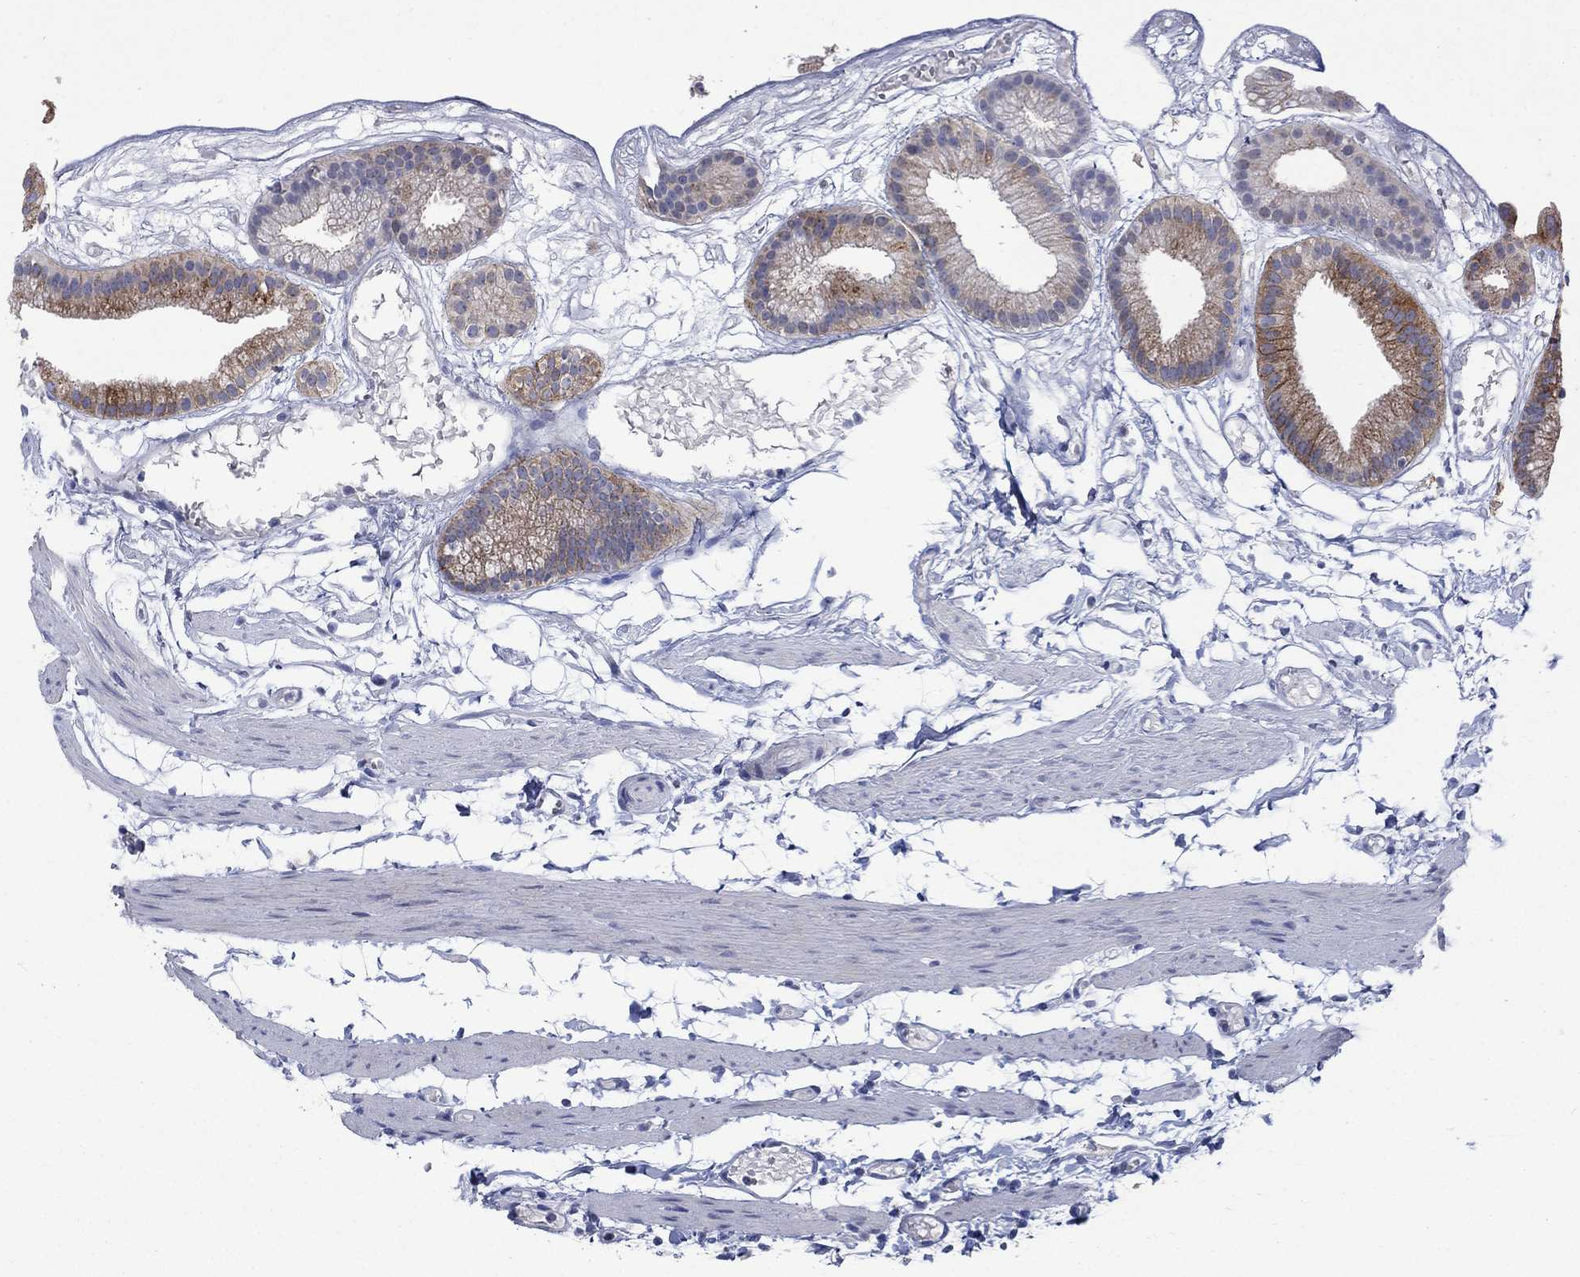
{"staining": {"intensity": "strong", "quantity": "25%-75%", "location": "cytoplasmic/membranous"}, "tissue": "gallbladder", "cell_type": "Glandular cells", "image_type": "normal", "snomed": [{"axis": "morphology", "description": "Normal tissue, NOS"}, {"axis": "topography", "description": "Gallbladder"}], "caption": "Benign gallbladder shows strong cytoplasmic/membranous positivity in approximately 25%-75% of glandular cells (DAB IHC, brown staining for protein, blue staining for nuclei)..", "gene": "SDC1", "patient": {"sex": "female", "age": 45}}